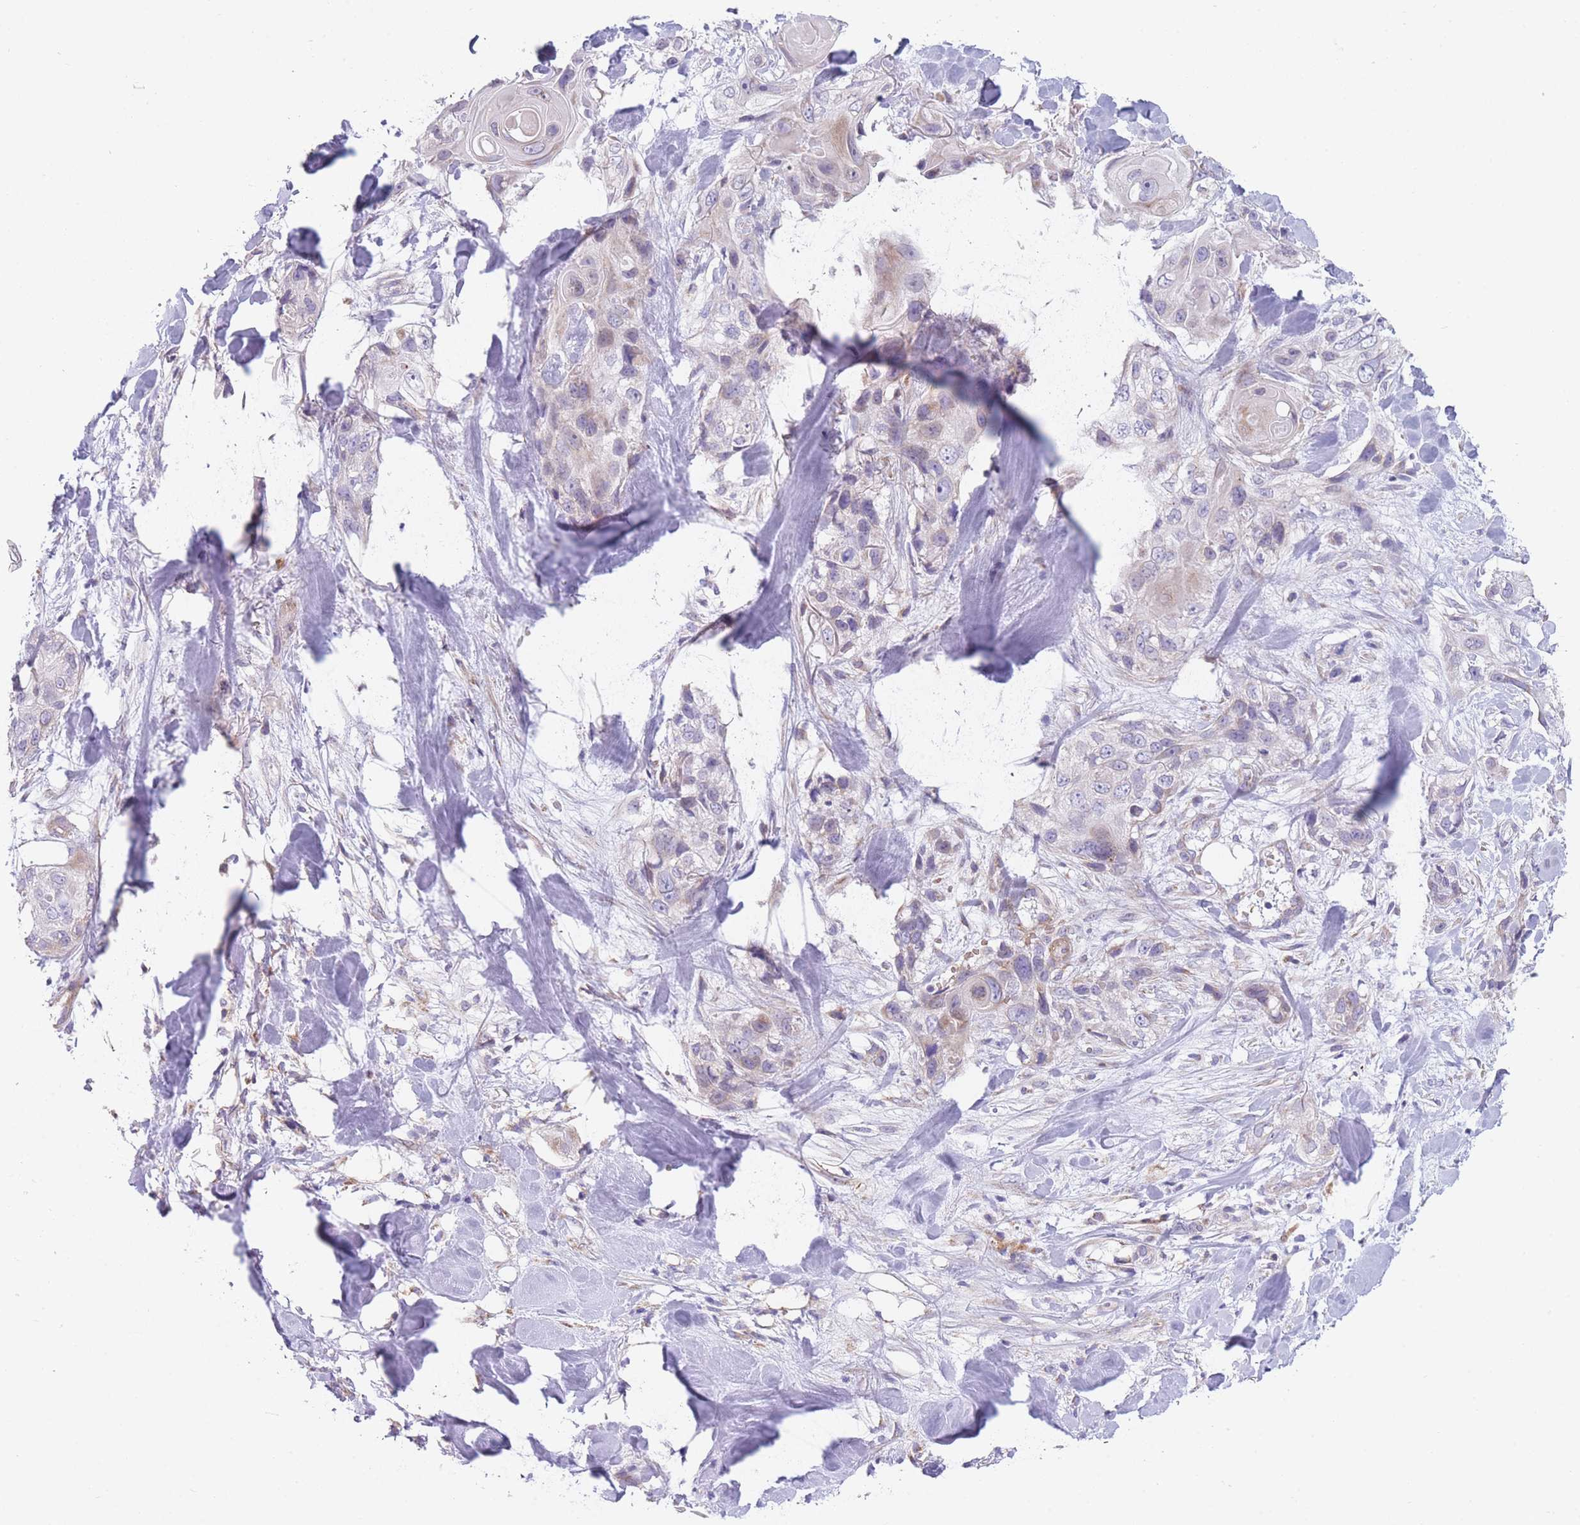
{"staining": {"intensity": "negative", "quantity": "none", "location": "none"}, "tissue": "skin cancer", "cell_type": "Tumor cells", "image_type": "cancer", "snomed": [{"axis": "morphology", "description": "Normal tissue, NOS"}, {"axis": "morphology", "description": "Squamous cell carcinoma, NOS"}, {"axis": "topography", "description": "Skin"}], "caption": "DAB immunohistochemical staining of skin cancer exhibits no significant positivity in tumor cells.", "gene": "SMPD4", "patient": {"sex": "male", "age": 72}}